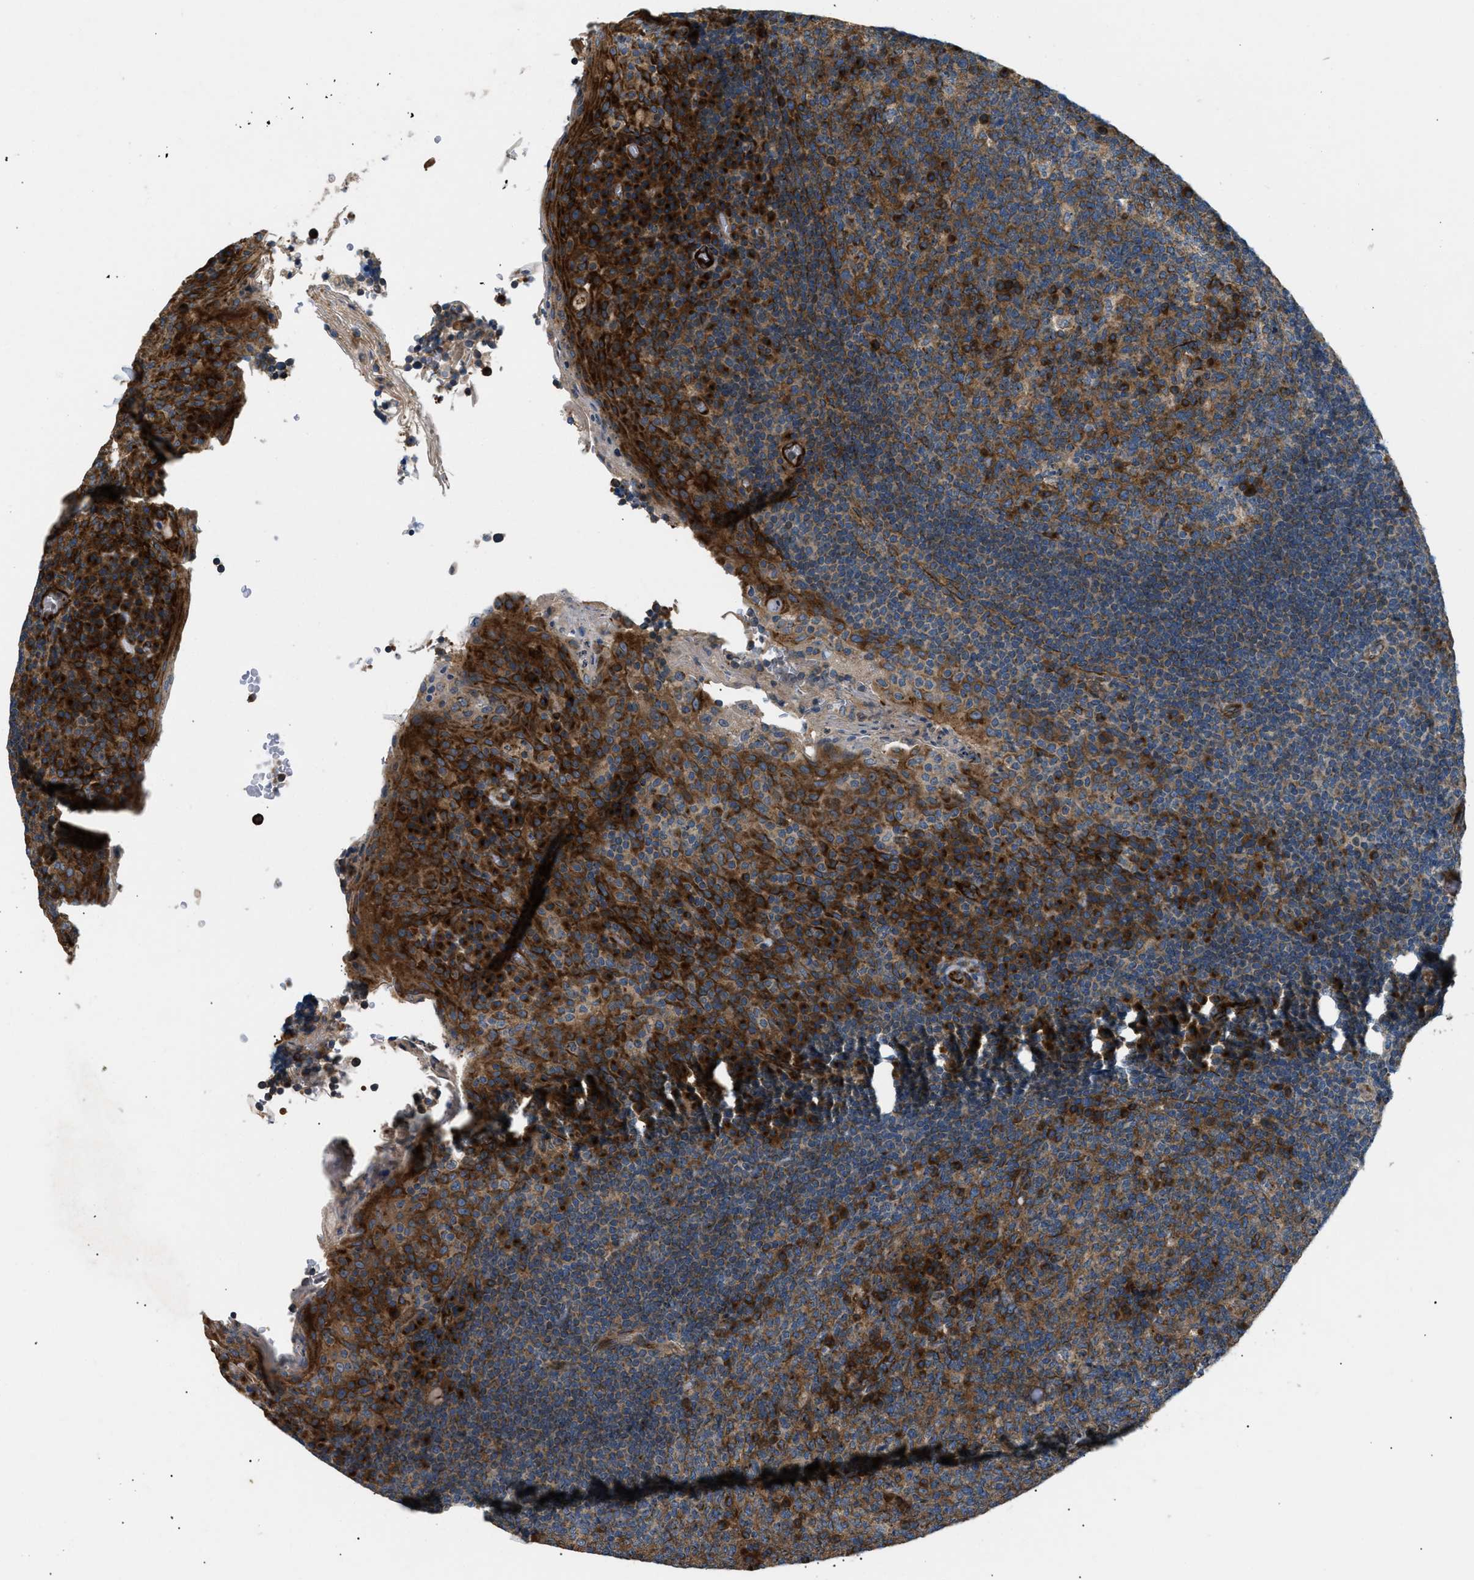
{"staining": {"intensity": "strong", "quantity": "25%-75%", "location": "cytoplasmic/membranous"}, "tissue": "tonsil", "cell_type": "Germinal center cells", "image_type": "normal", "snomed": [{"axis": "morphology", "description": "Normal tissue, NOS"}, {"axis": "topography", "description": "Tonsil"}], "caption": "A photomicrograph of tonsil stained for a protein displays strong cytoplasmic/membranous brown staining in germinal center cells.", "gene": "LYSMD3", "patient": {"sex": "male", "age": 17}}